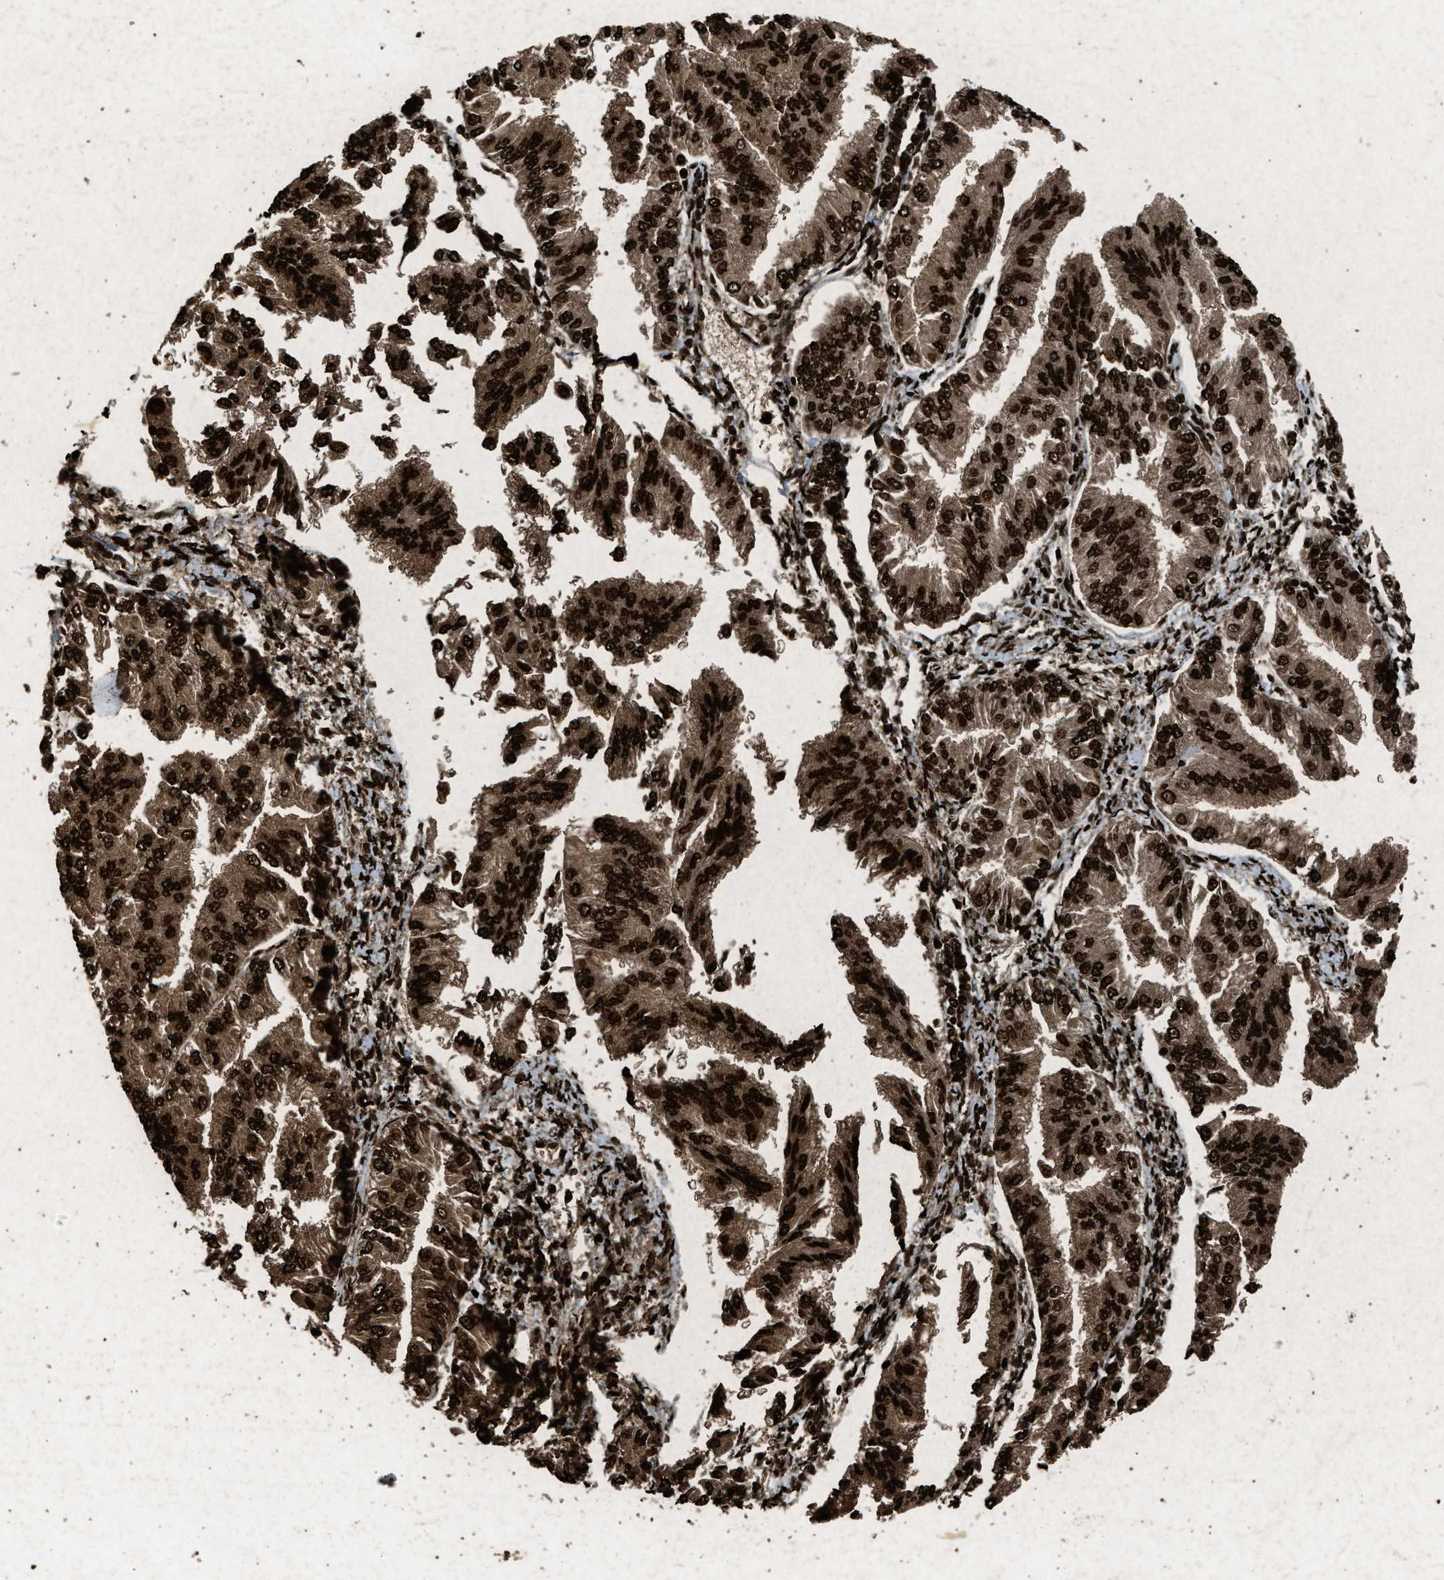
{"staining": {"intensity": "strong", "quantity": ">75%", "location": "cytoplasmic/membranous,nuclear"}, "tissue": "endometrial cancer", "cell_type": "Tumor cells", "image_type": "cancer", "snomed": [{"axis": "morphology", "description": "Adenocarcinoma, NOS"}, {"axis": "topography", "description": "Endometrium"}], "caption": "Protein analysis of endometrial cancer tissue displays strong cytoplasmic/membranous and nuclear positivity in approximately >75% of tumor cells.", "gene": "PSMD1", "patient": {"sex": "female", "age": 53}}